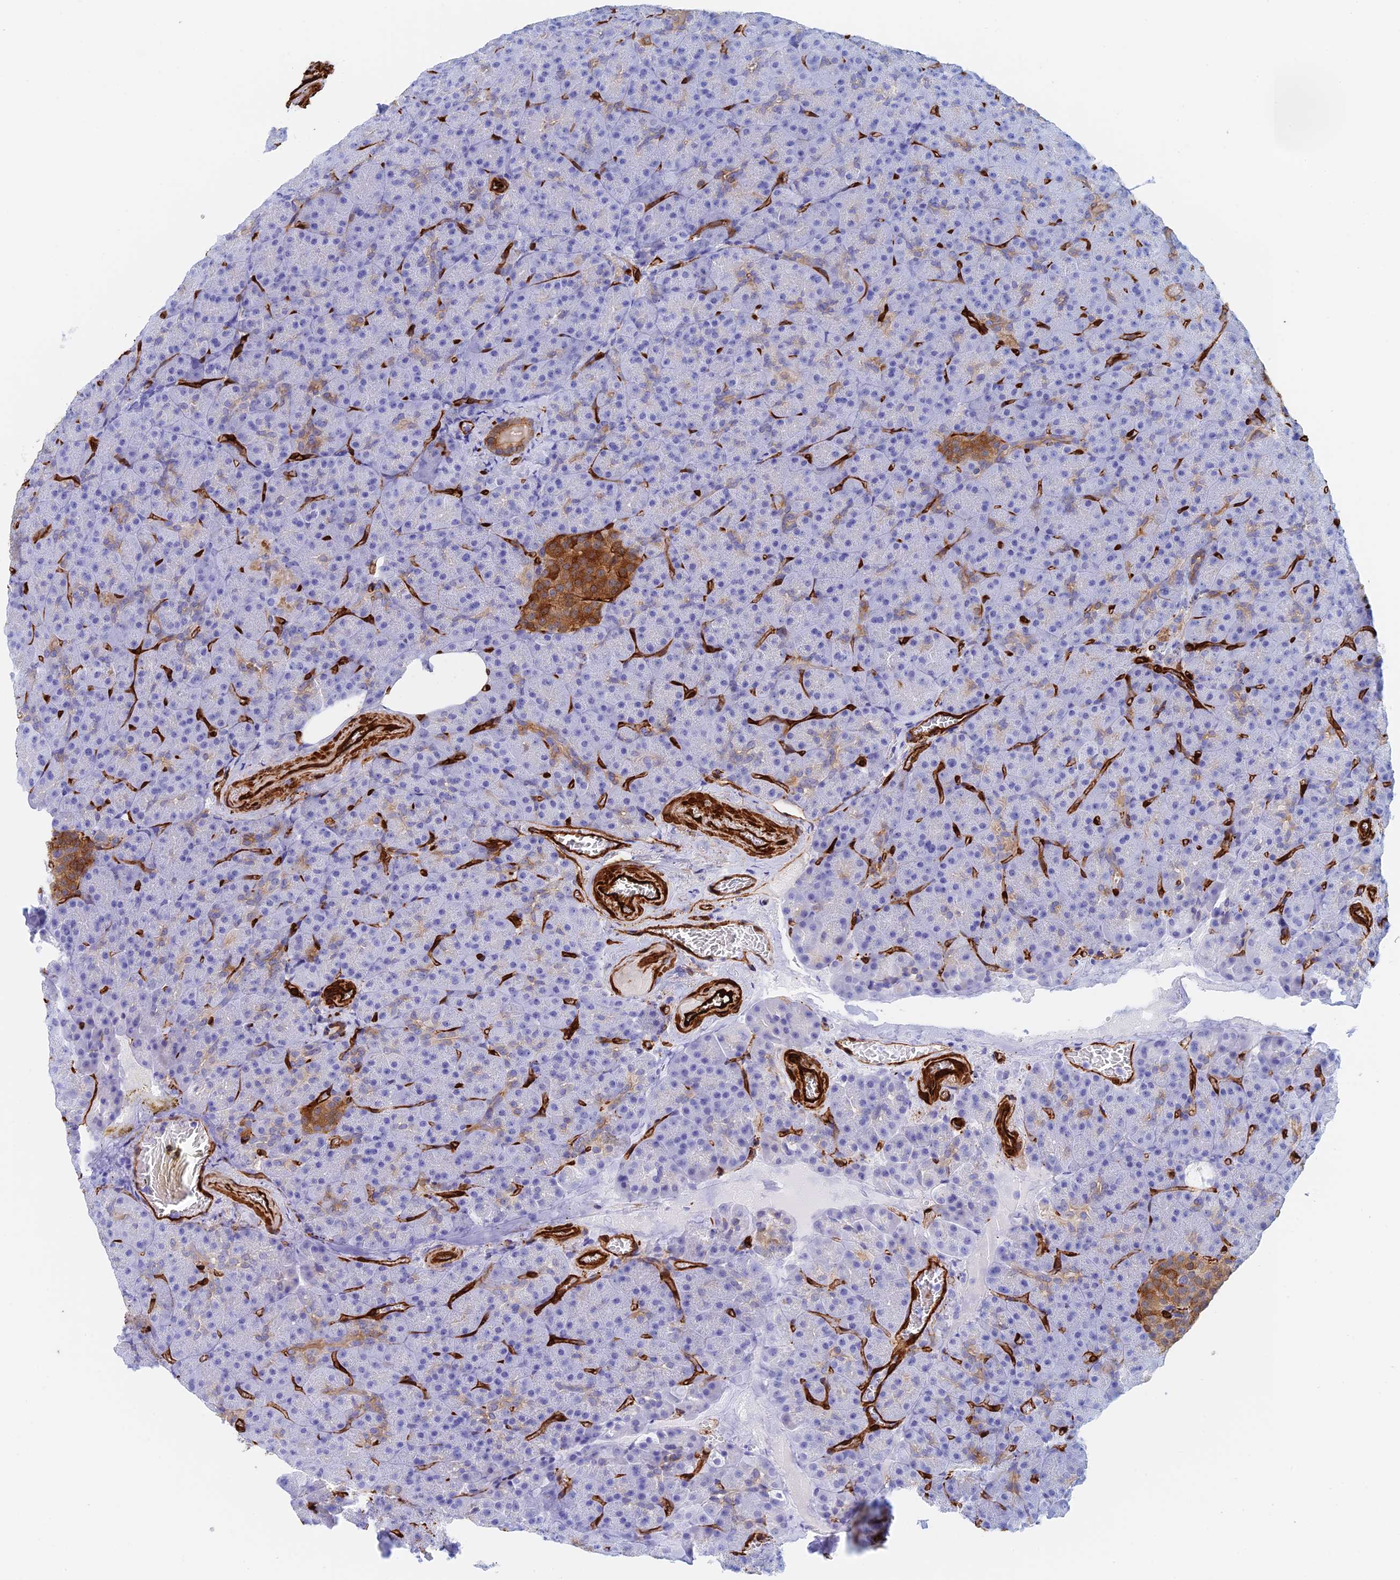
{"staining": {"intensity": "moderate", "quantity": "<25%", "location": "cytoplasmic/membranous"}, "tissue": "pancreas", "cell_type": "Exocrine glandular cells", "image_type": "normal", "snomed": [{"axis": "morphology", "description": "Normal tissue, NOS"}, {"axis": "topography", "description": "Pancreas"}], "caption": "An image showing moderate cytoplasmic/membranous staining in approximately <25% of exocrine glandular cells in normal pancreas, as visualized by brown immunohistochemical staining.", "gene": "CRIP2", "patient": {"sex": "female", "age": 74}}